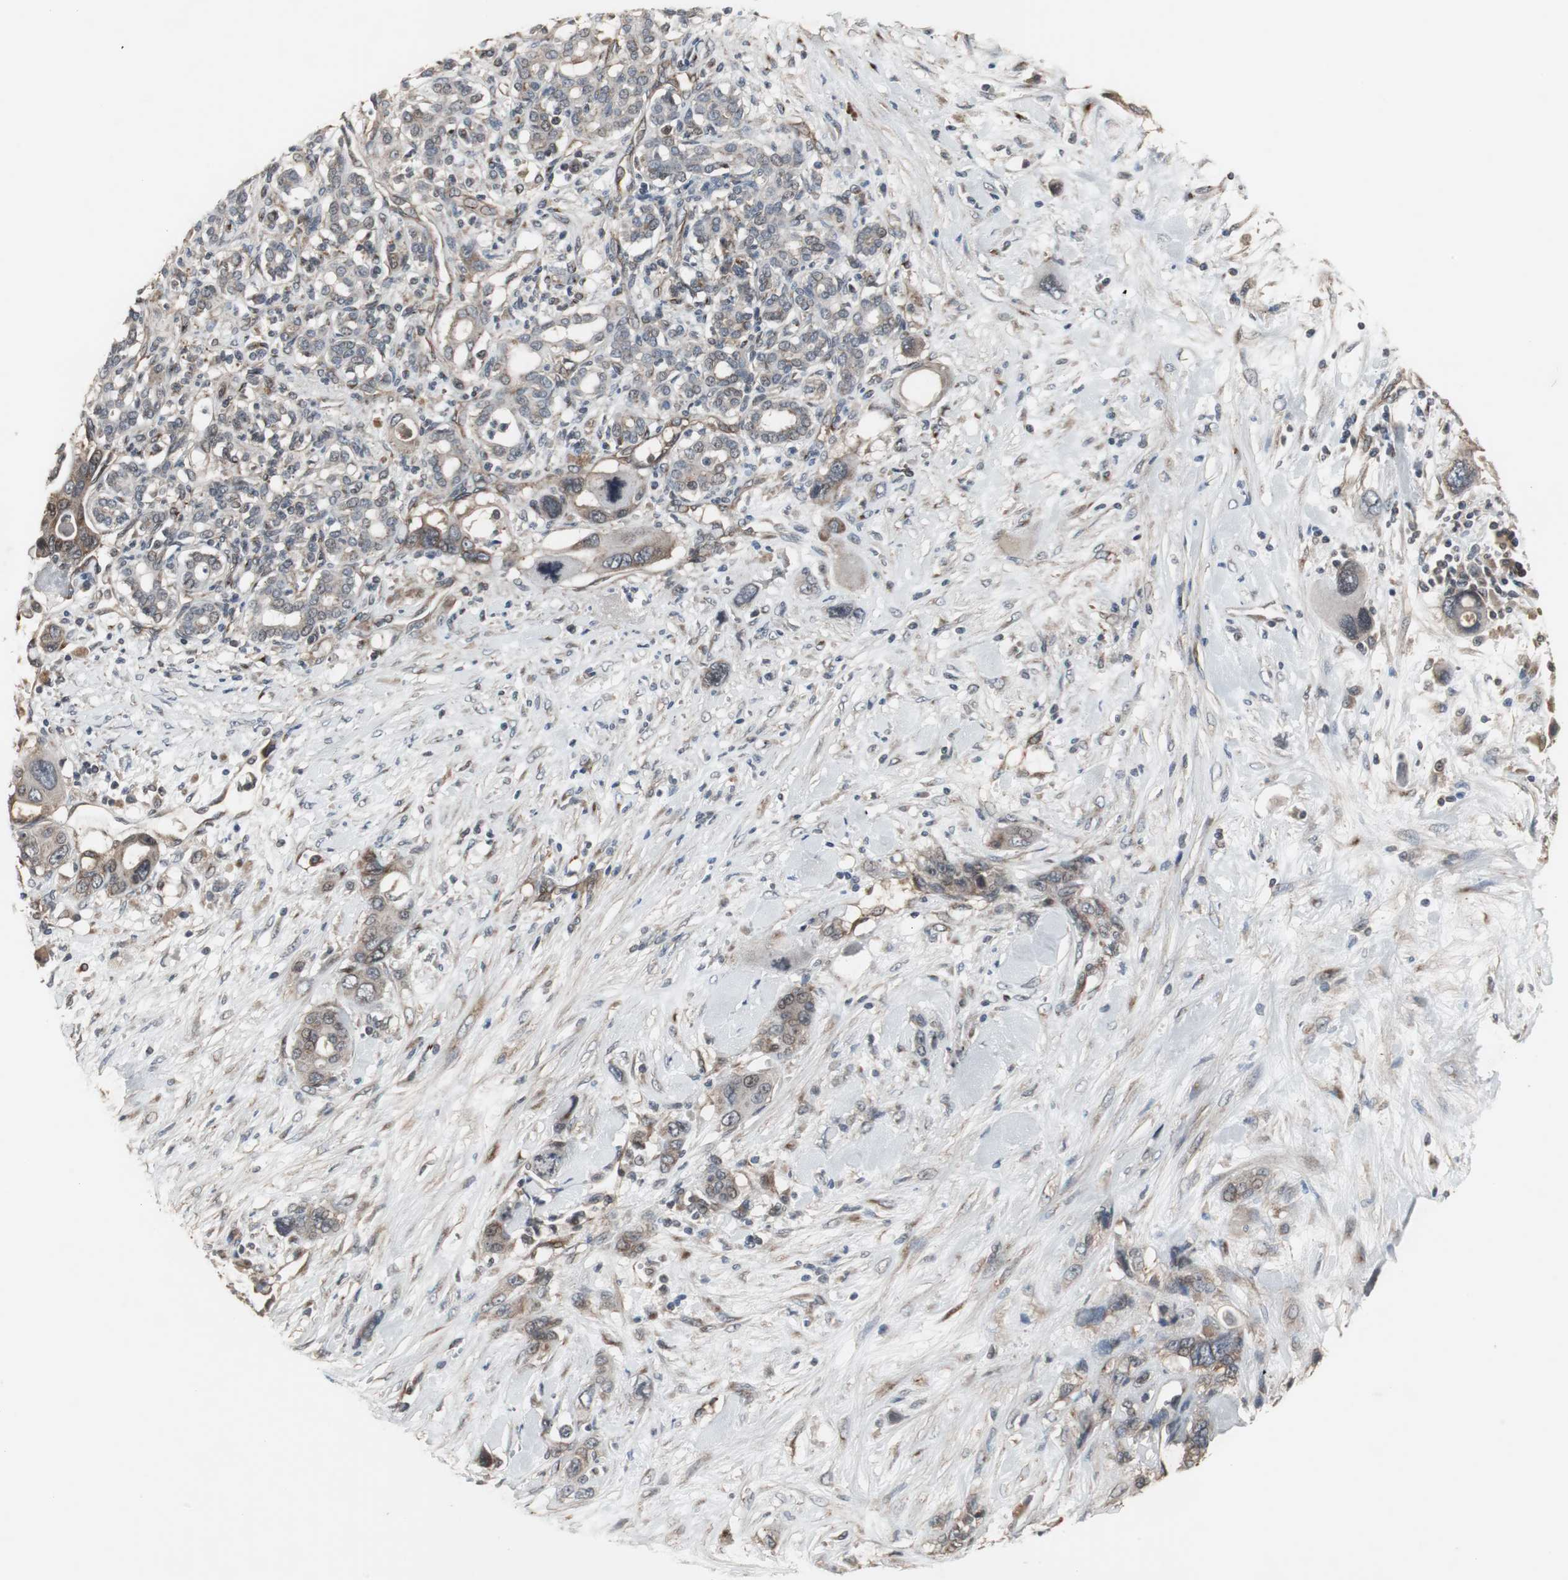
{"staining": {"intensity": "weak", "quantity": "25%-75%", "location": "cytoplasmic/membranous"}, "tissue": "pancreatic cancer", "cell_type": "Tumor cells", "image_type": "cancer", "snomed": [{"axis": "morphology", "description": "Adenocarcinoma, NOS"}, {"axis": "topography", "description": "Pancreas"}], "caption": "This micrograph exhibits immunohistochemistry staining of human pancreatic adenocarcinoma, with low weak cytoplasmic/membranous staining in about 25%-75% of tumor cells.", "gene": "ATP2B2", "patient": {"sex": "male", "age": 46}}